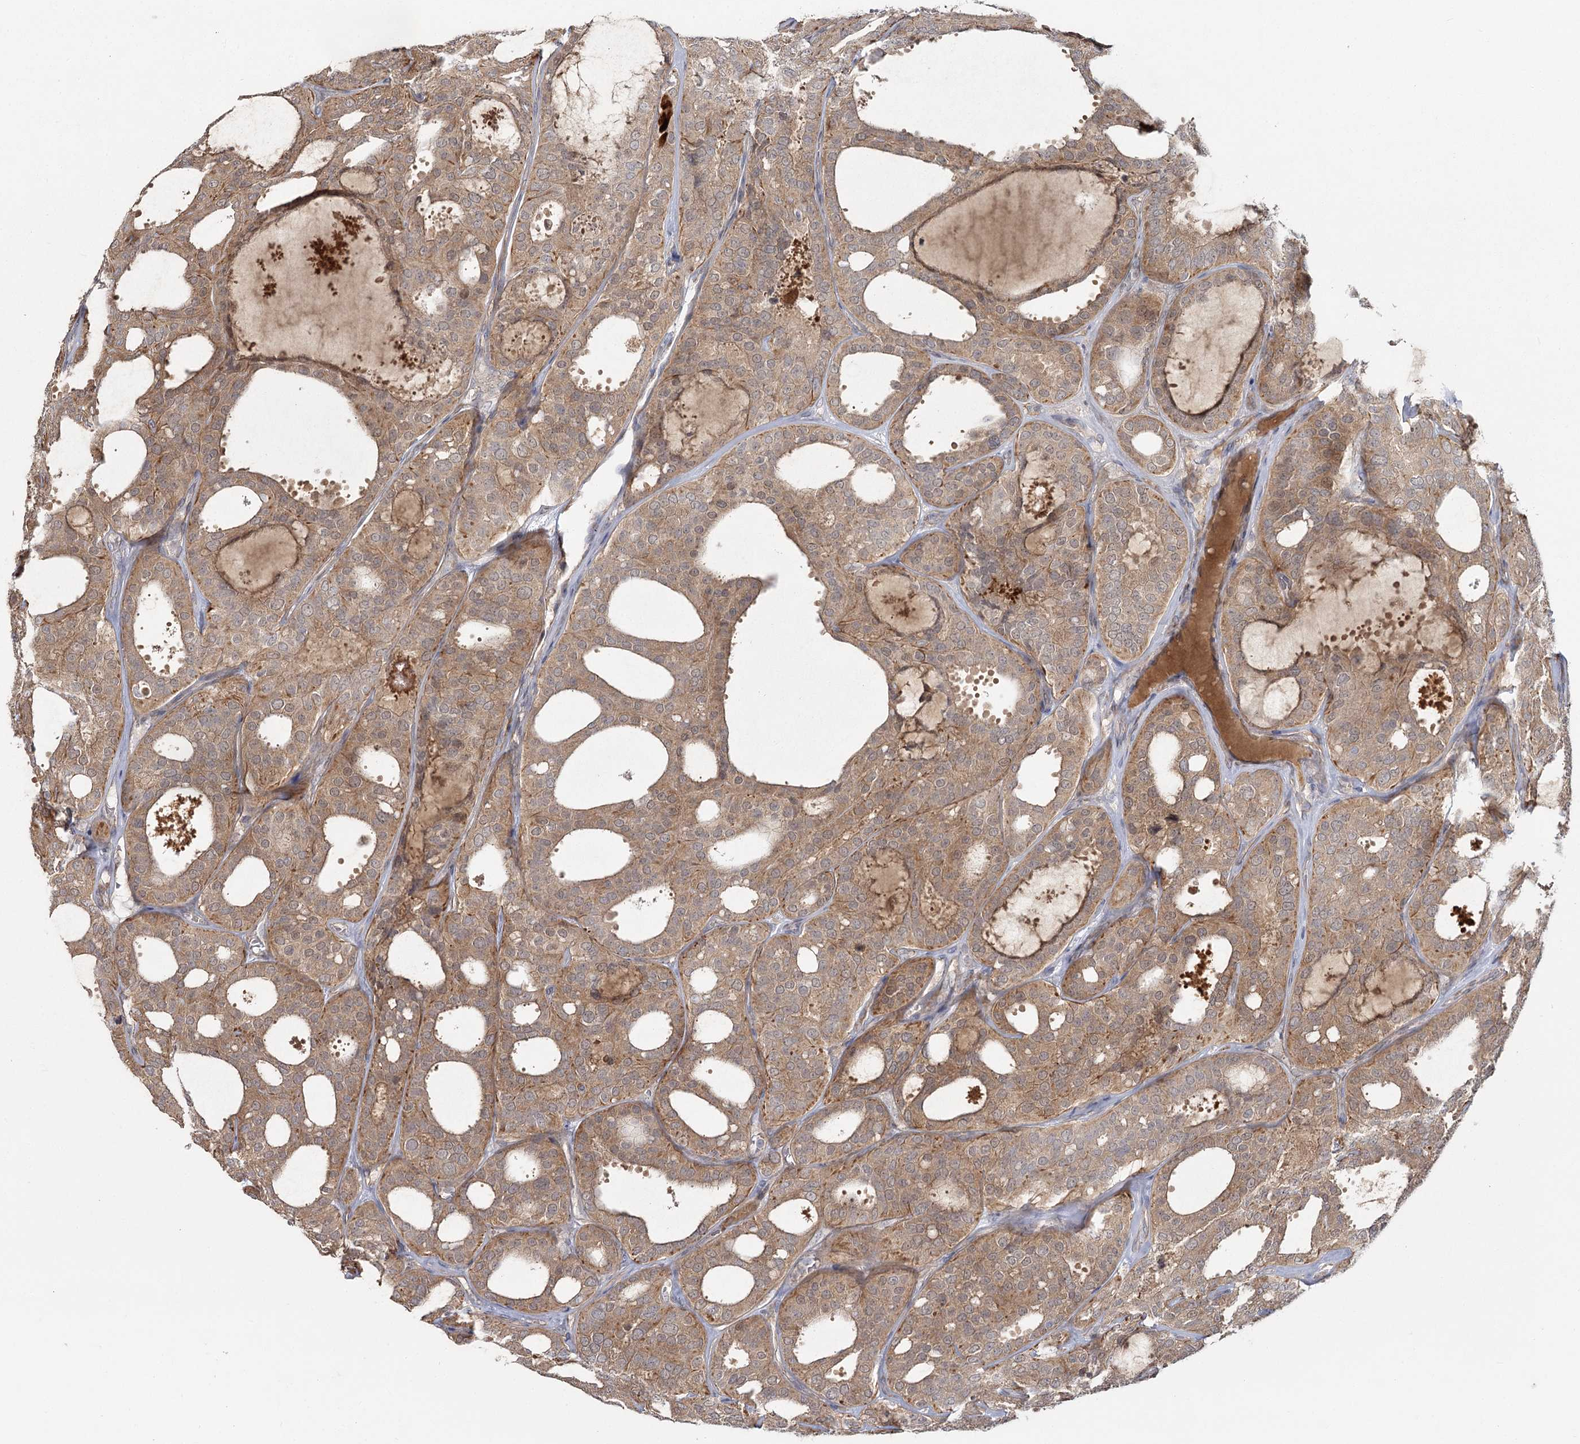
{"staining": {"intensity": "moderate", "quantity": ">75%", "location": "cytoplasmic/membranous"}, "tissue": "thyroid cancer", "cell_type": "Tumor cells", "image_type": "cancer", "snomed": [{"axis": "morphology", "description": "Follicular adenoma carcinoma, NOS"}, {"axis": "topography", "description": "Thyroid gland"}], "caption": "Moderate cytoplasmic/membranous expression is identified in about >75% of tumor cells in thyroid cancer.", "gene": "TBC1D9B", "patient": {"sex": "male", "age": 75}}